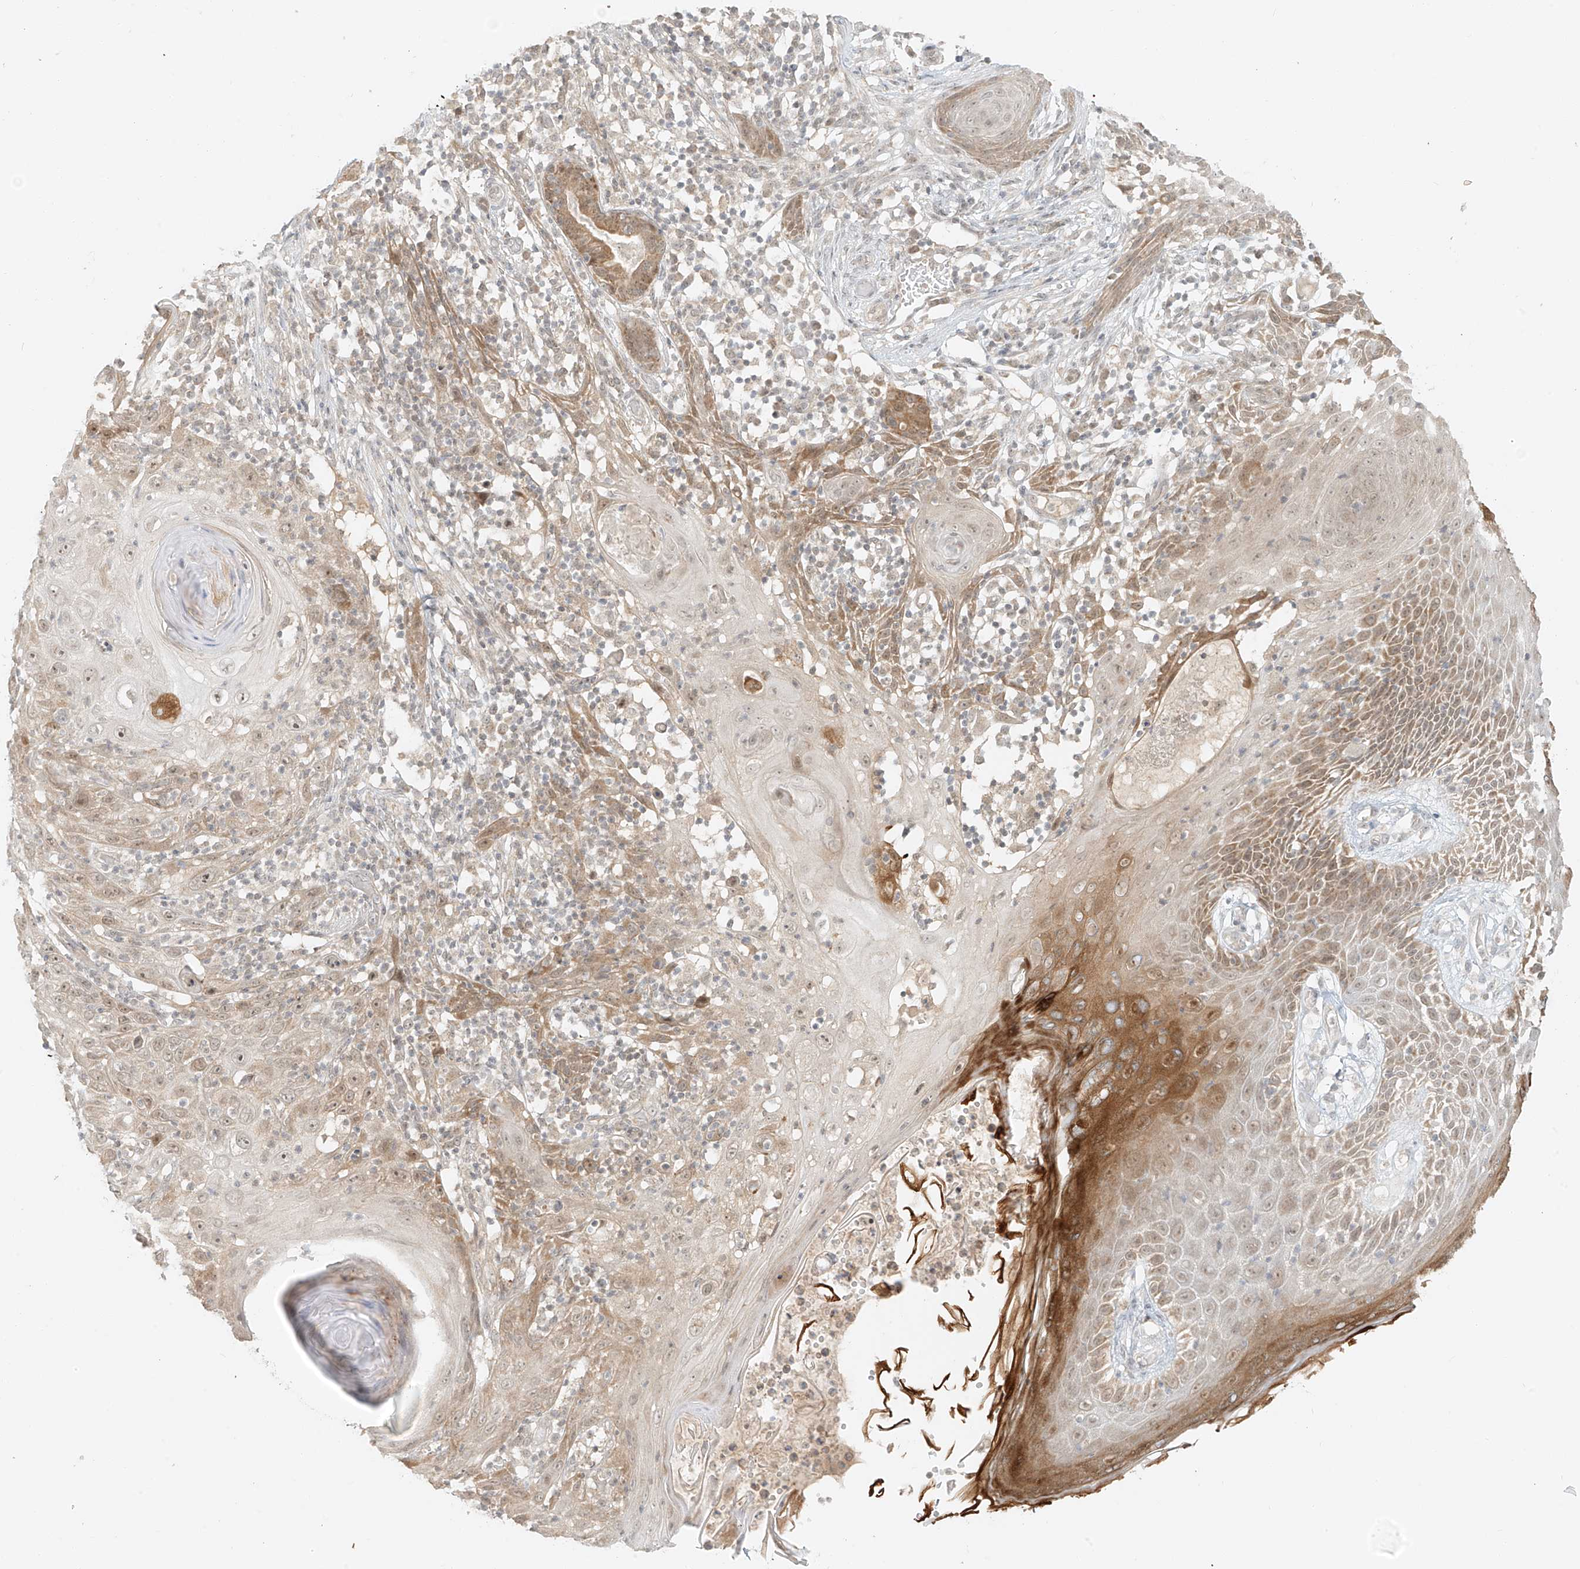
{"staining": {"intensity": "weak", "quantity": "<25%", "location": "cytoplasmic/membranous,nuclear"}, "tissue": "skin cancer", "cell_type": "Tumor cells", "image_type": "cancer", "snomed": [{"axis": "morphology", "description": "Squamous cell carcinoma, NOS"}, {"axis": "topography", "description": "Skin"}], "caption": "A micrograph of skin cancer (squamous cell carcinoma) stained for a protein displays no brown staining in tumor cells. The staining is performed using DAB (3,3'-diaminobenzidine) brown chromogen with nuclei counter-stained in using hematoxylin.", "gene": "MIPEP", "patient": {"sex": "female", "age": 88}}